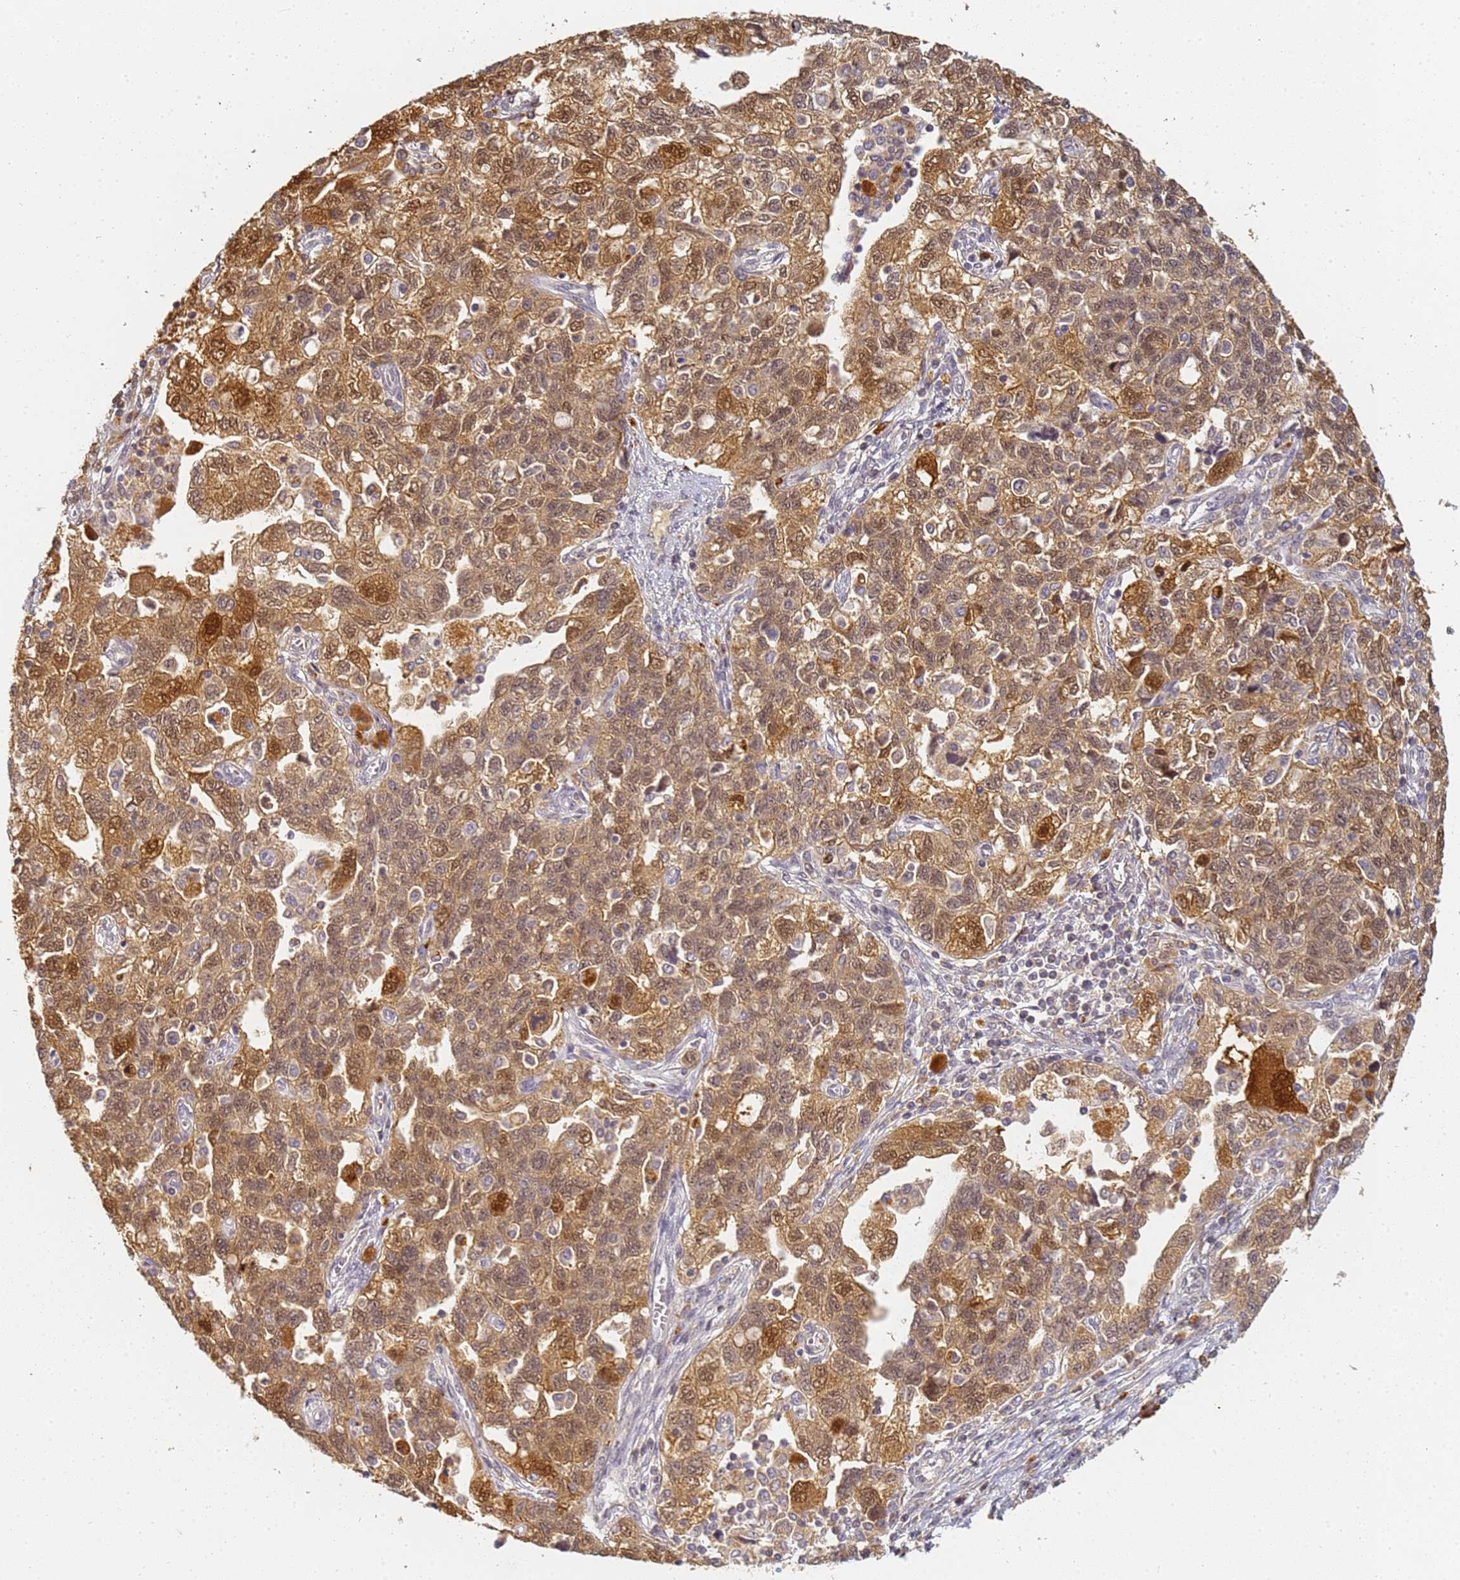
{"staining": {"intensity": "moderate", "quantity": ">75%", "location": "cytoplasmic/membranous,nuclear"}, "tissue": "ovarian cancer", "cell_type": "Tumor cells", "image_type": "cancer", "snomed": [{"axis": "morphology", "description": "Carcinoma, NOS"}, {"axis": "morphology", "description": "Cystadenocarcinoma, serous, NOS"}, {"axis": "topography", "description": "Ovary"}], "caption": "Approximately >75% of tumor cells in ovarian carcinoma demonstrate moderate cytoplasmic/membranous and nuclear protein staining as visualized by brown immunohistochemical staining.", "gene": "HMCES", "patient": {"sex": "female", "age": 69}}